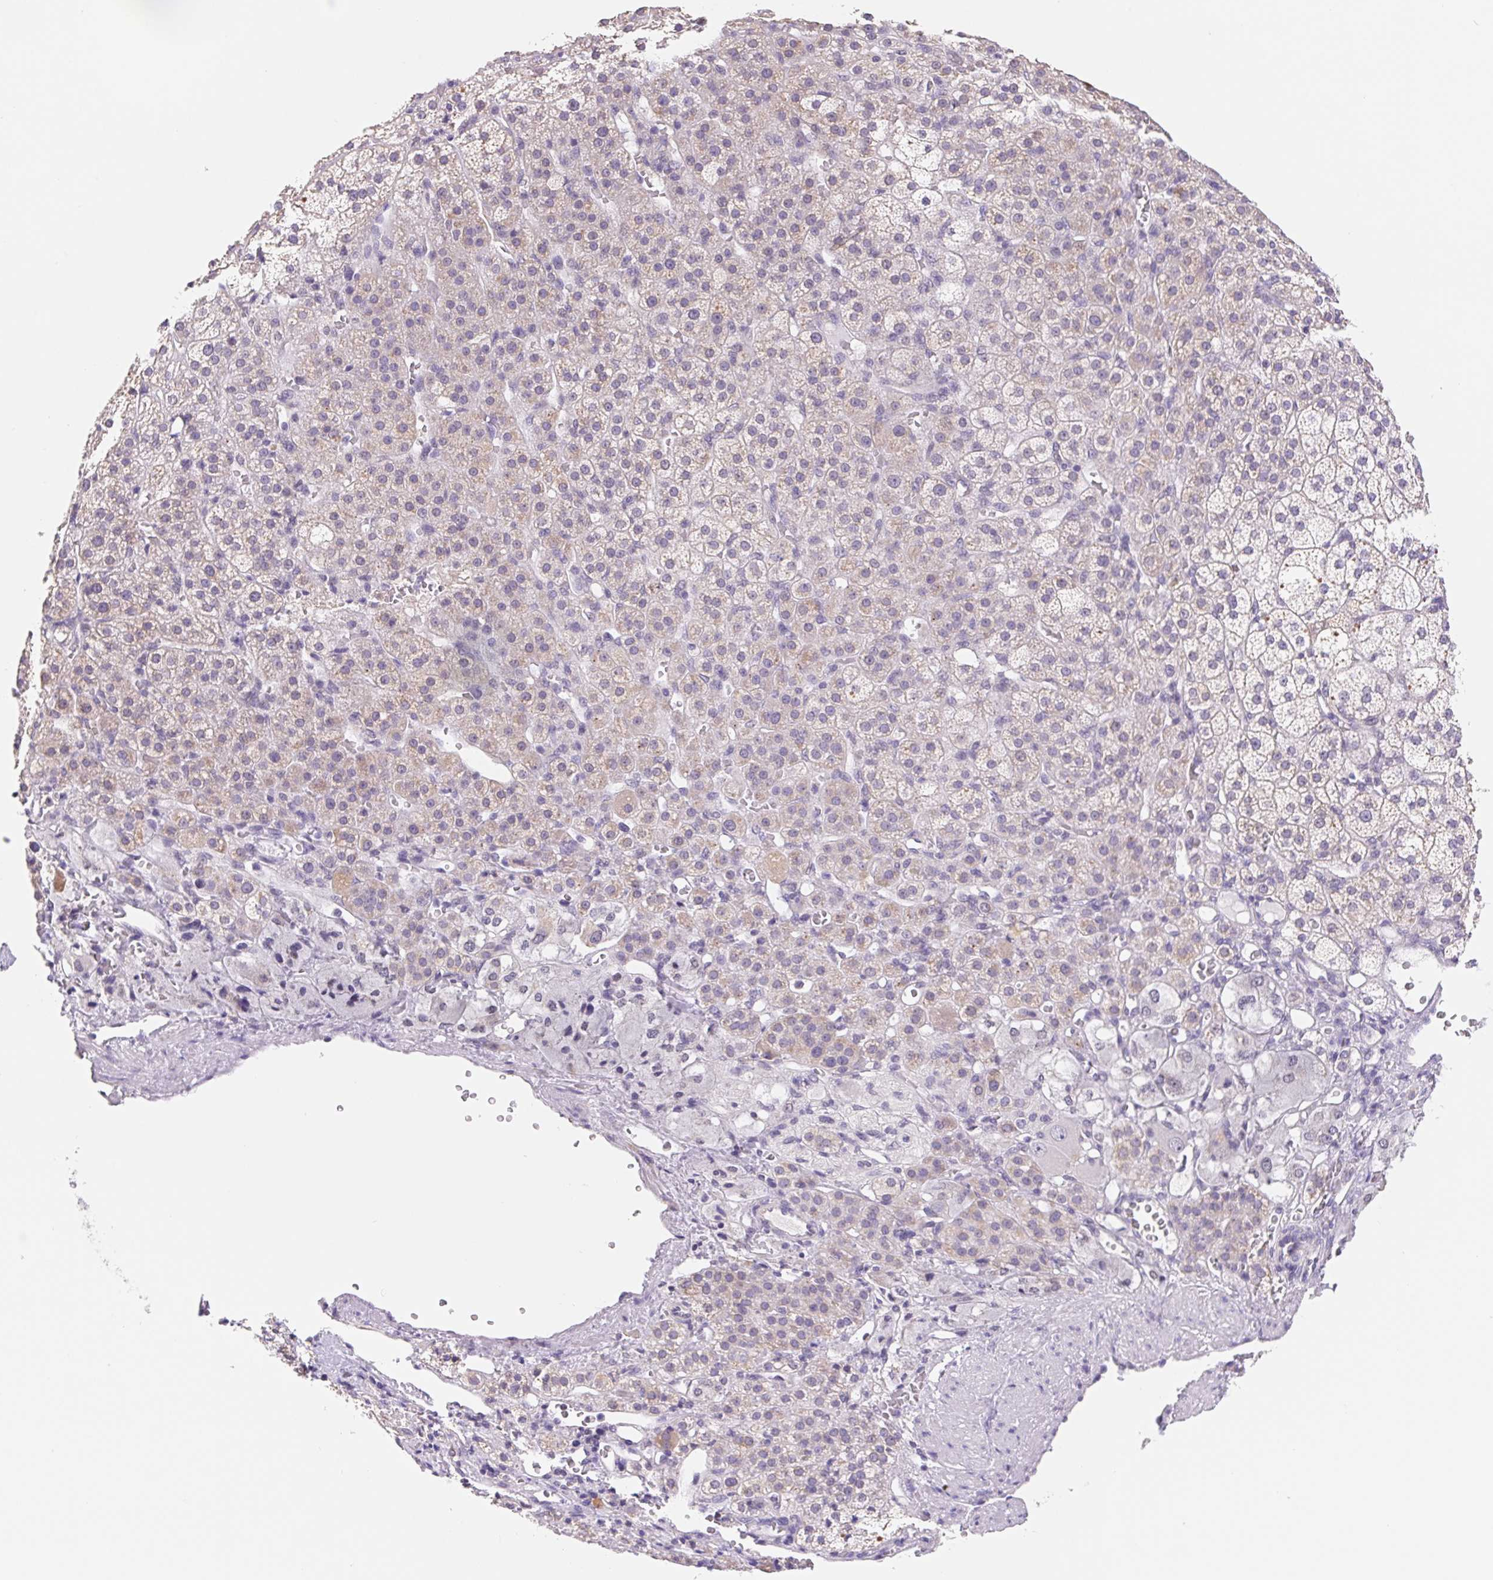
{"staining": {"intensity": "weak", "quantity": "25%-75%", "location": "cytoplasmic/membranous"}, "tissue": "adrenal gland", "cell_type": "Glandular cells", "image_type": "normal", "snomed": [{"axis": "morphology", "description": "Normal tissue, NOS"}, {"axis": "topography", "description": "Adrenal gland"}], "caption": "Immunohistochemistry staining of normal adrenal gland, which shows low levels of weak cytoplasmic/membranous positivity in approximately 25%-75% of glandular cells indicating weak cytoplasmic/membranous protein staining. The staining was performed using DAB (brown) for protein detection and nuclei were counterstained in hematoxylin (blue).", "gene": "FKBP6", "patient": {"sex": "female", "age": 60}}